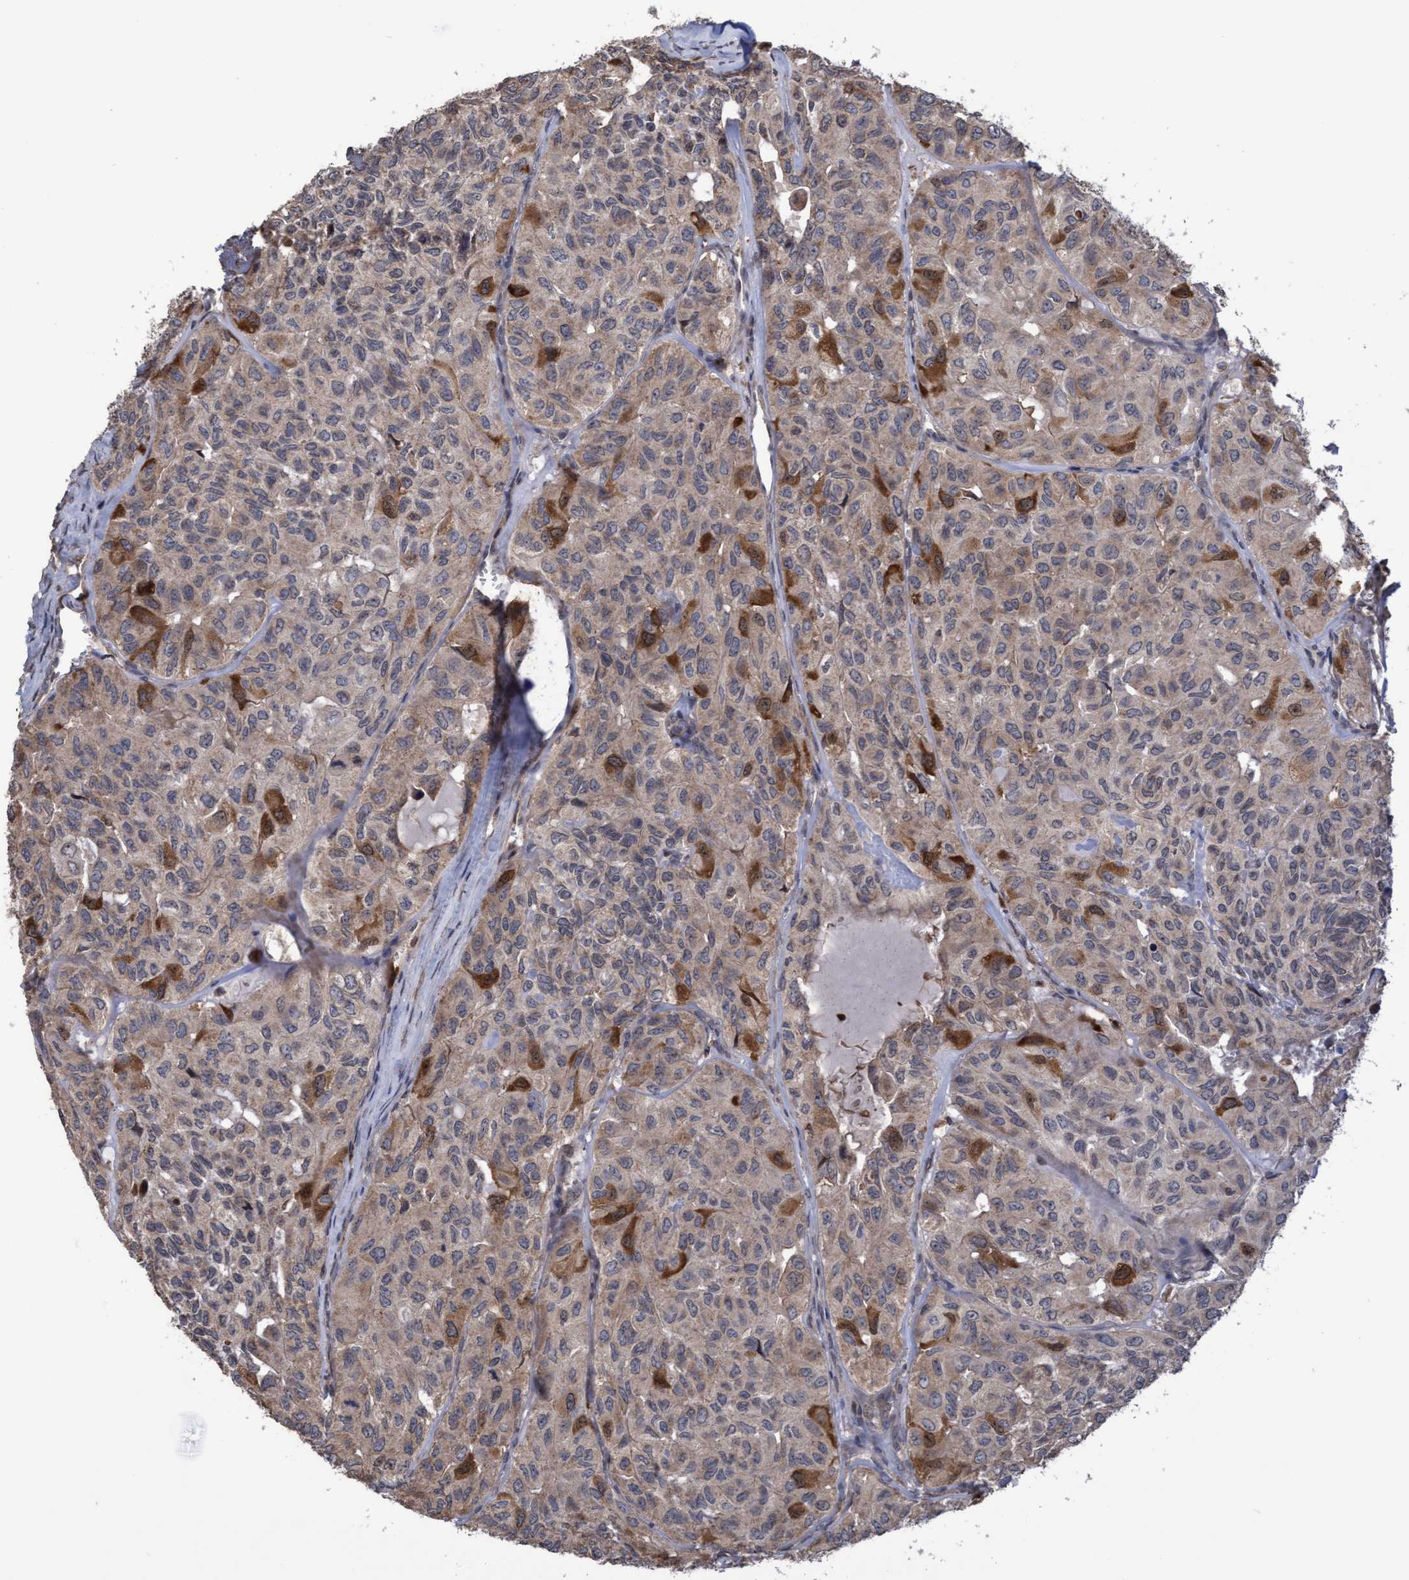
{"staining": {"intensity": "strong", "quantity": "<25%", "location": "cytoplasmic/membranous,nuclear"}, "tissue": "head and neck cancer", "cell_type": "Tumor cells", "image_type": "cancer", "snomed": [{"axis": "morphology", "description": "Adenocarcinoma, NOS"}, {"axis": "topography", "description": "Salivary gland, NOS"}, {"axis": "topography", "description": "Head-Neck"}], "caption": "Protein staining reveals strong cytoplasmic/membranous and nuclear staining in approximately <25% of tumor cells in head and neck cancer. The staining was performed using DAB to visualize the protein expression in brown, while the nuclei were stained in blue with hematoxylin (Magnification: 20x).", "gene": "SLBP", "patient": {"sex": "female", "age": 76}}